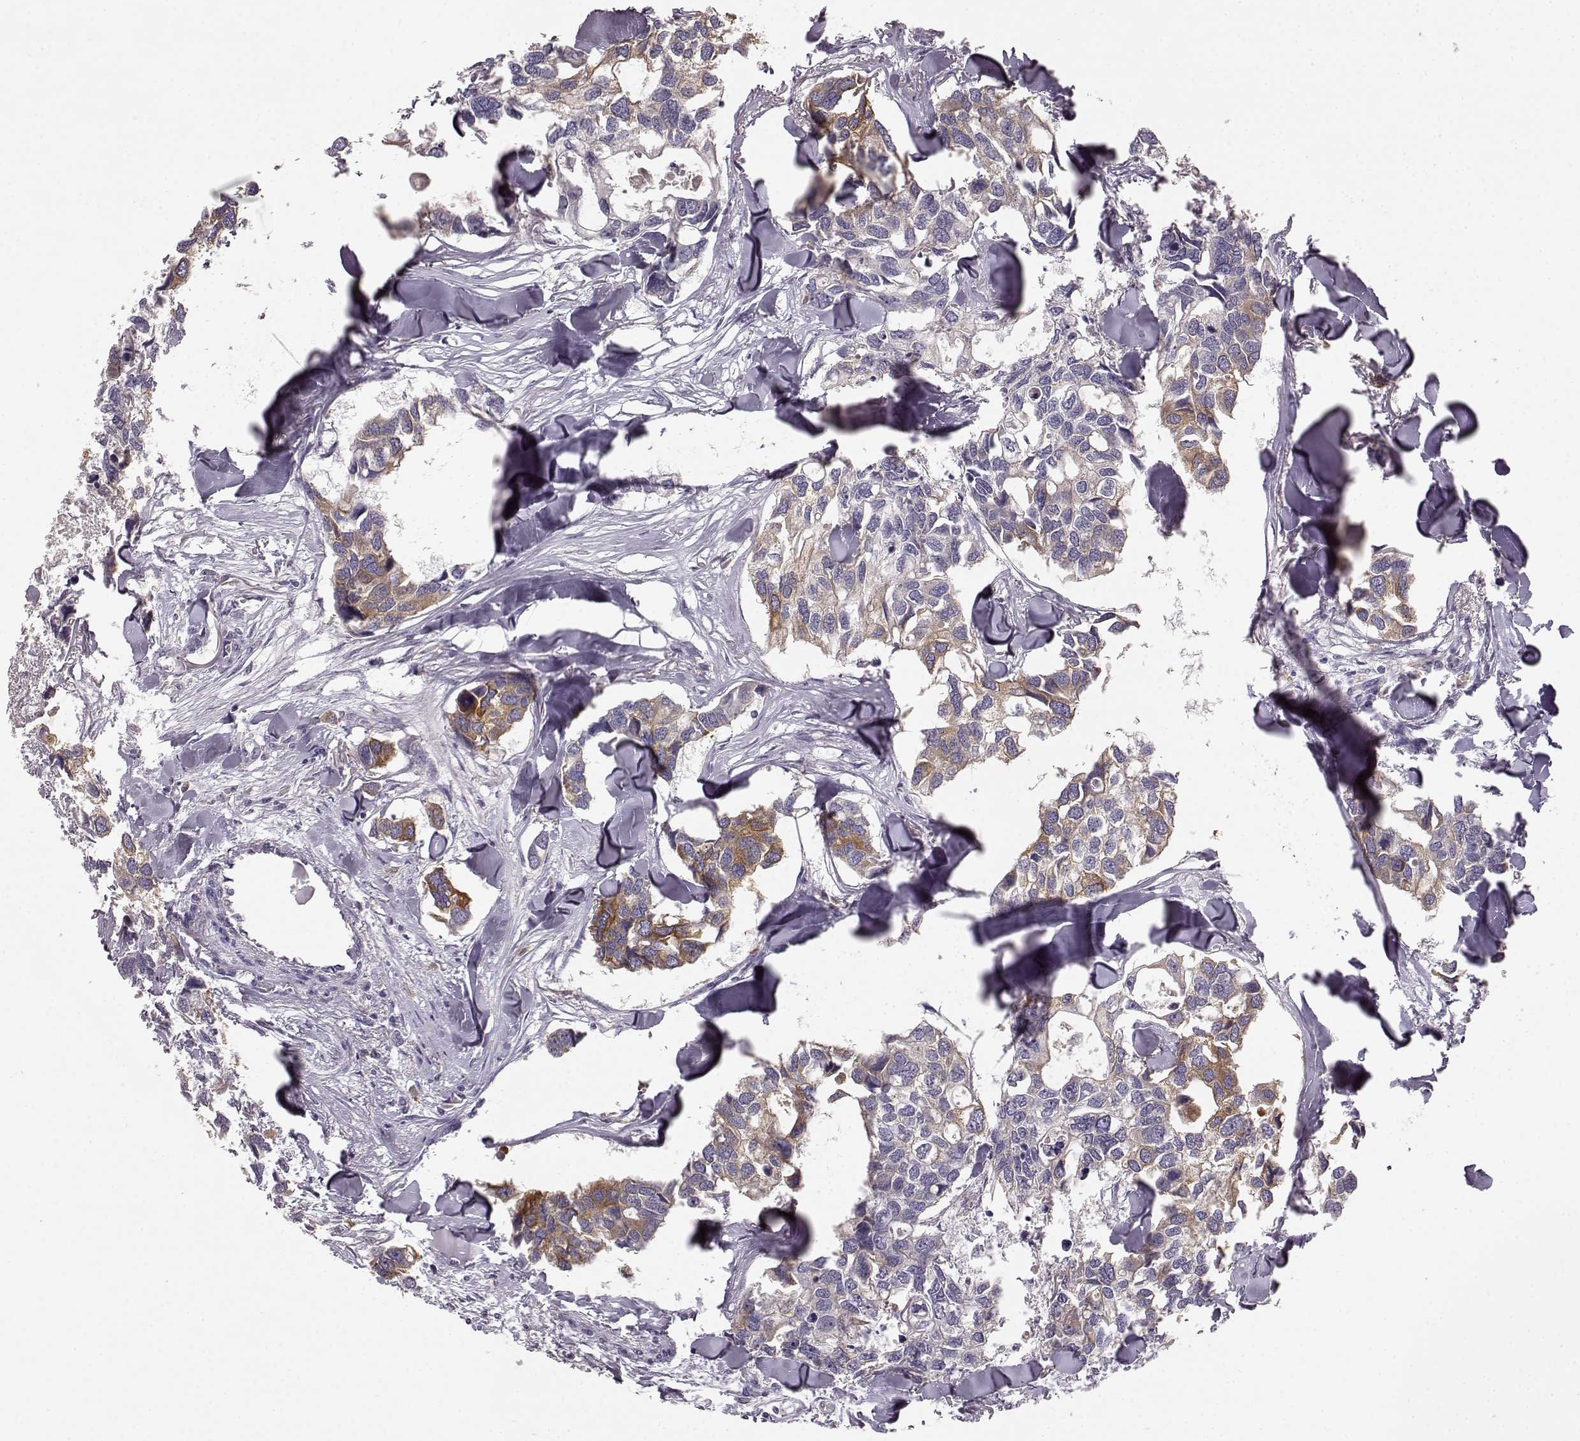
{"staining": {"intensity": "moderate", "quantity": ">75%", "location": "cytoplasmic/membranous"}, "tissue": "breast cancer", "cell_type": "Tumor cells", "image_type": "cancer", "snomed": [{"axis": "morphology", "description": "Duct carcinoma"}, {"axis": "topography", "description": "Breast"}], "caption": "This is a photomicrograph of IHC staining of breast cancer (intraductal carcinoma), which shows moderate expression in the cytoplasmic/membranous of tumor cells.", "gene": "GHR", "patient": {"sex": "female", "age": 83}}